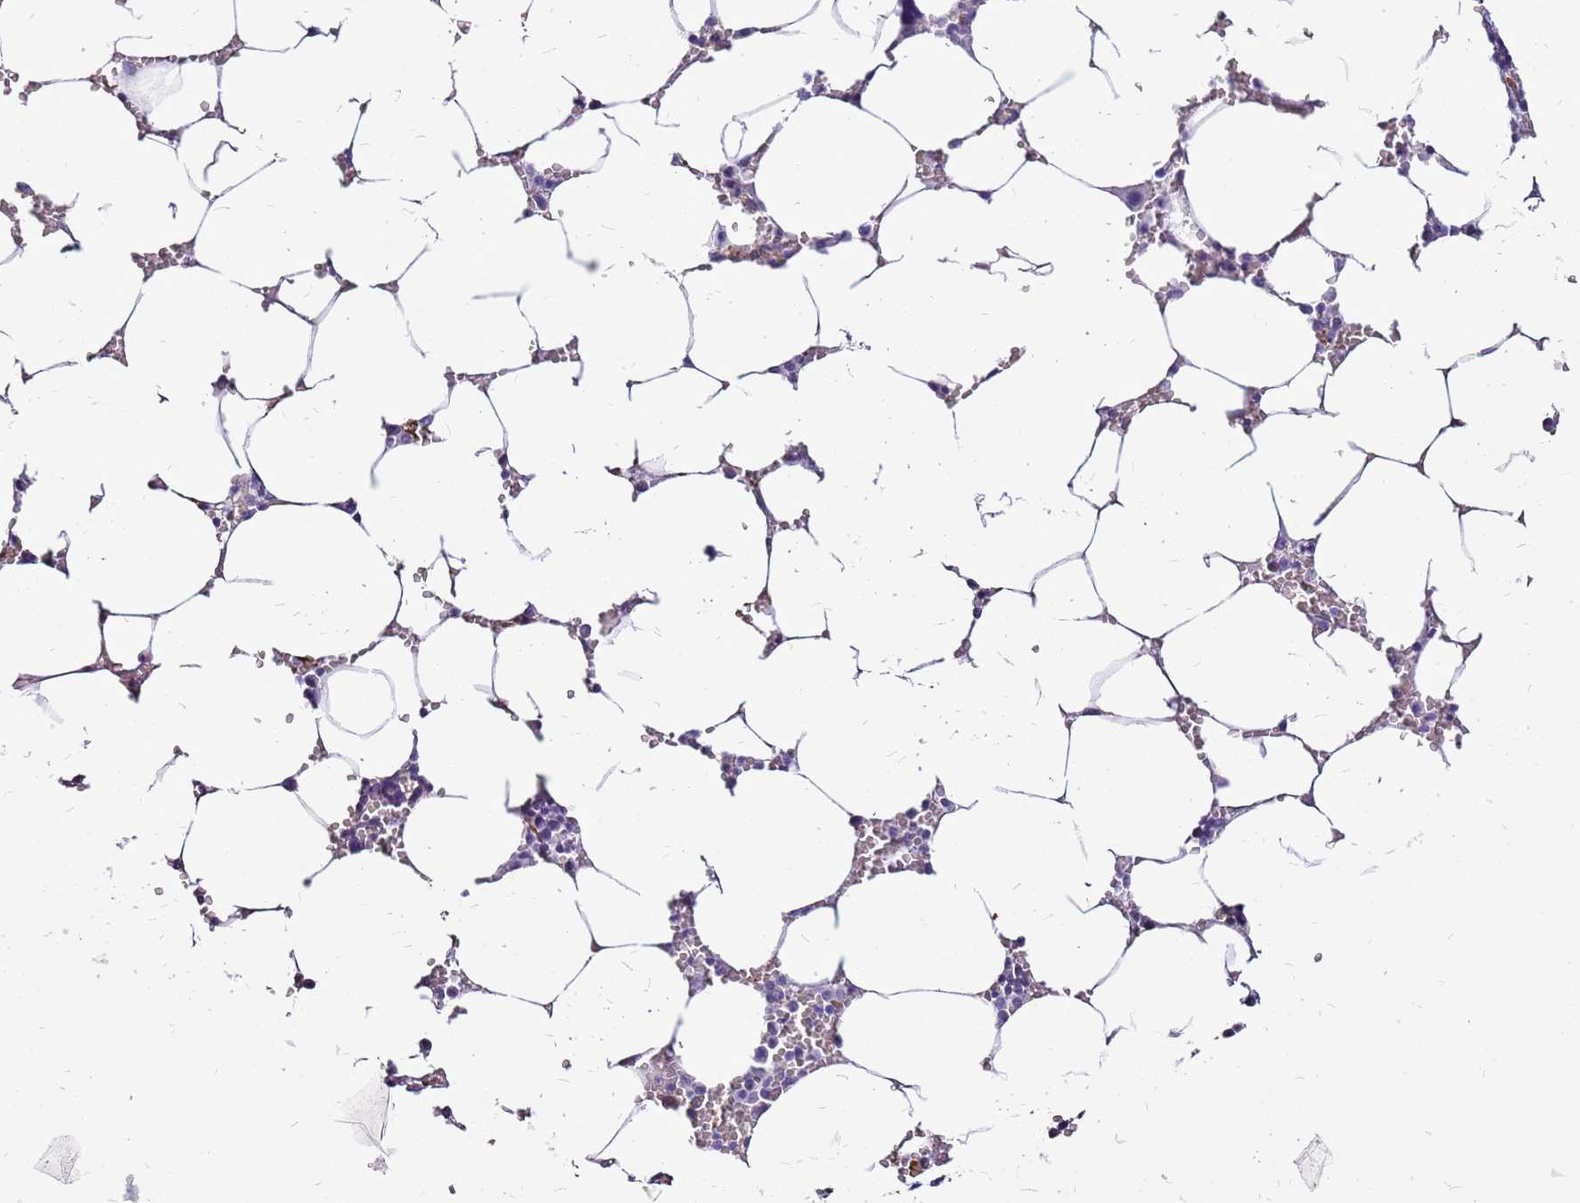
{"staining": {"intensity": "negative", "quantity": "none", "location": "none"}, "tissue": "bone marrow", "cell_type": "Hematopoietic cells", "image_type": "normal", "snomed": [{"axis": "morphology", "description": "Normal tissue, NOS"}, {"axis": "topography", "description": "Bone marrow"}], "caption": "Human bone marrow stained for a protein using immunohistochemistry (IHC) shows no expression in hematopoietic cells.", "gene": "ACSS3", "patient": {"sex": "male", "age": 70}}